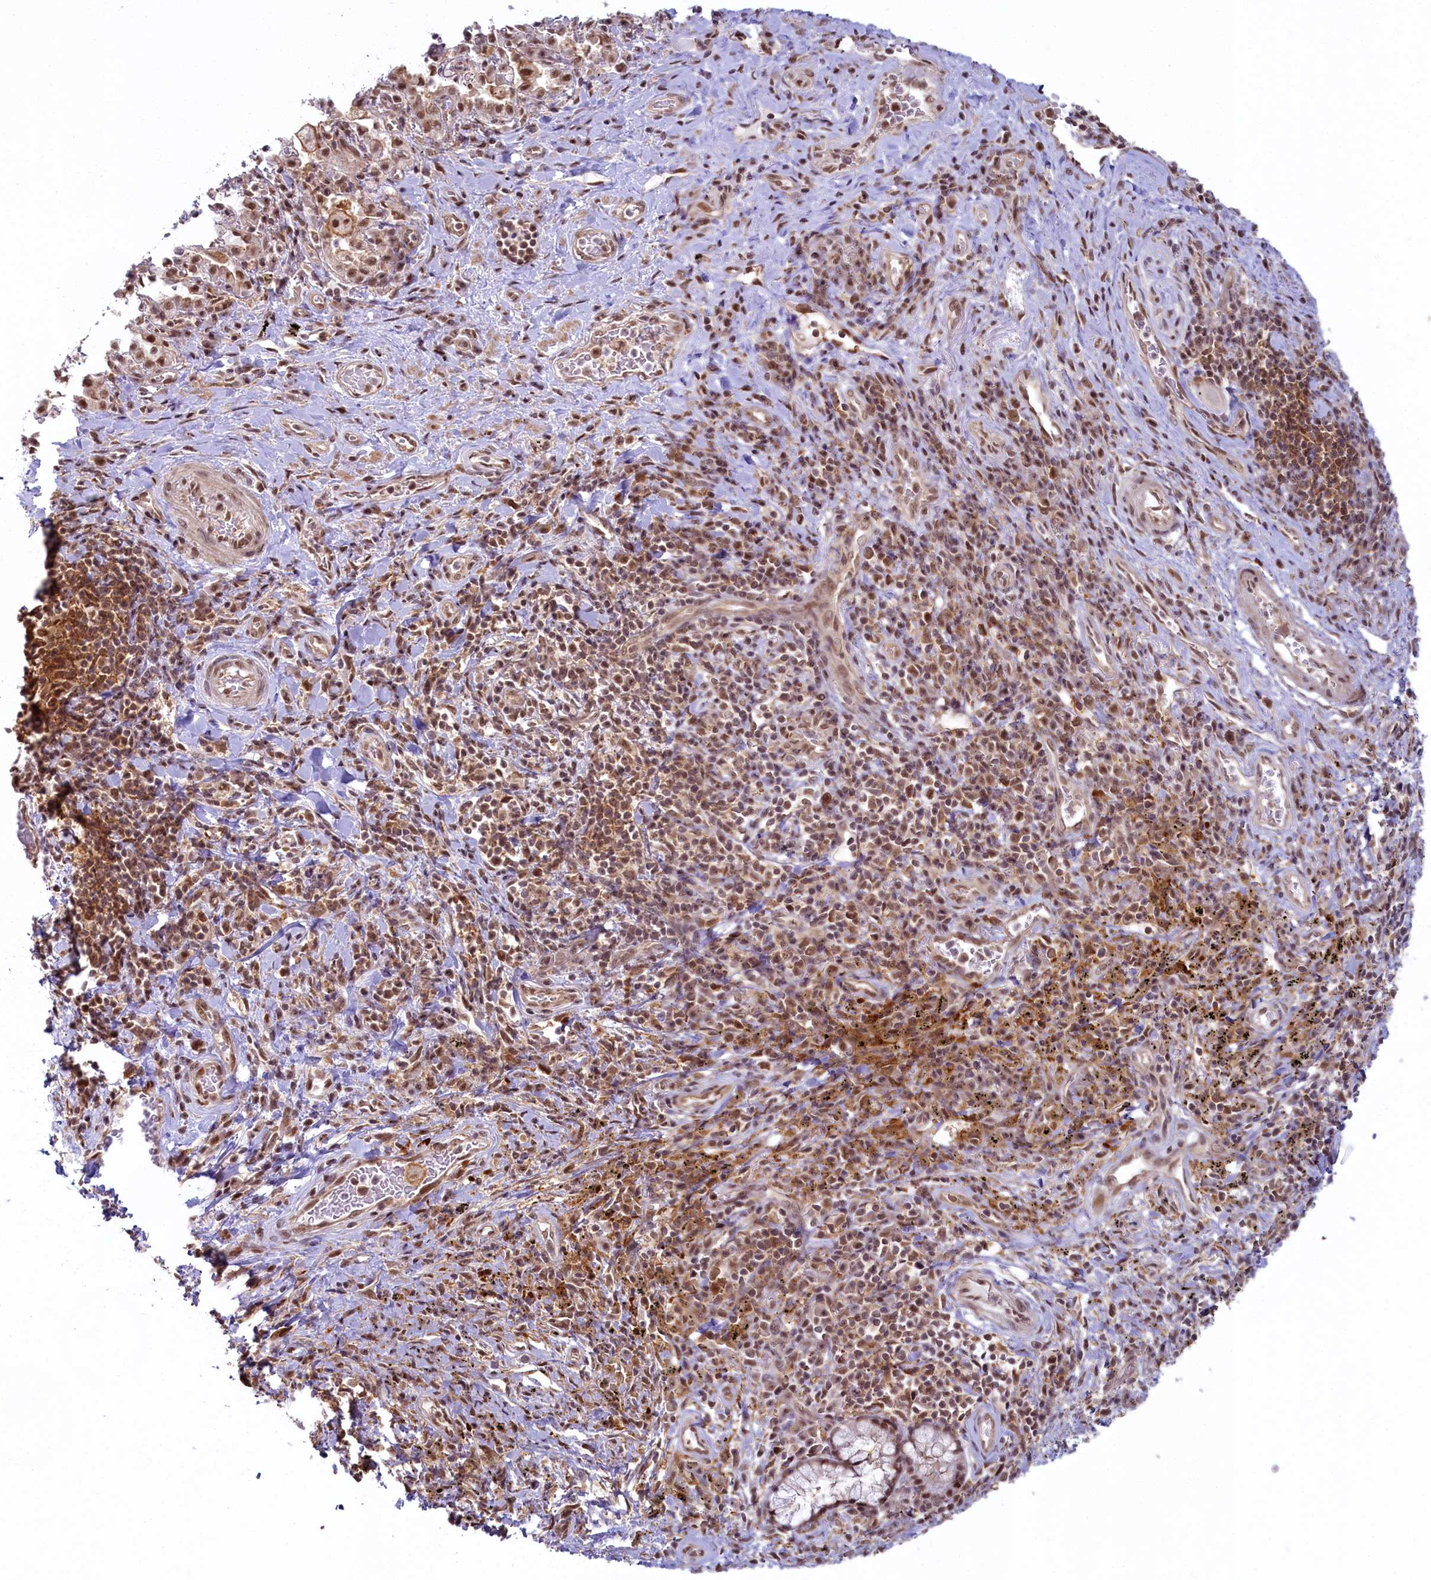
{"staining": {"intensity": "negative", "quantity": "none", "location": "none"}, "tissue": "adipose tissue", "cell_type": "Adipocytes", "image_type": "normal", "snomed": [{"axis": "morphology", "description": "Normal tissue, NOS"}, {"axis": "morphology", "description": "Squamous cell carcinoma, NOS"}, {"axis": "topography", "description": "Bronchus"}, {"axis": "topography", "description": "Lung"}], "caption": "Immunohistochemistry (IHC) image of benign adipose tissue: human adipose tissue stained with DAB demonstrates no significant protein positivity in adipocytes. Brightfield microscopy of immunohistochemistry stained with DAB (brown) and hematoxylin (blue), captured at high magnification.", "gene": "FCHO1", "patient": {"sex": "male", "age": 64}}